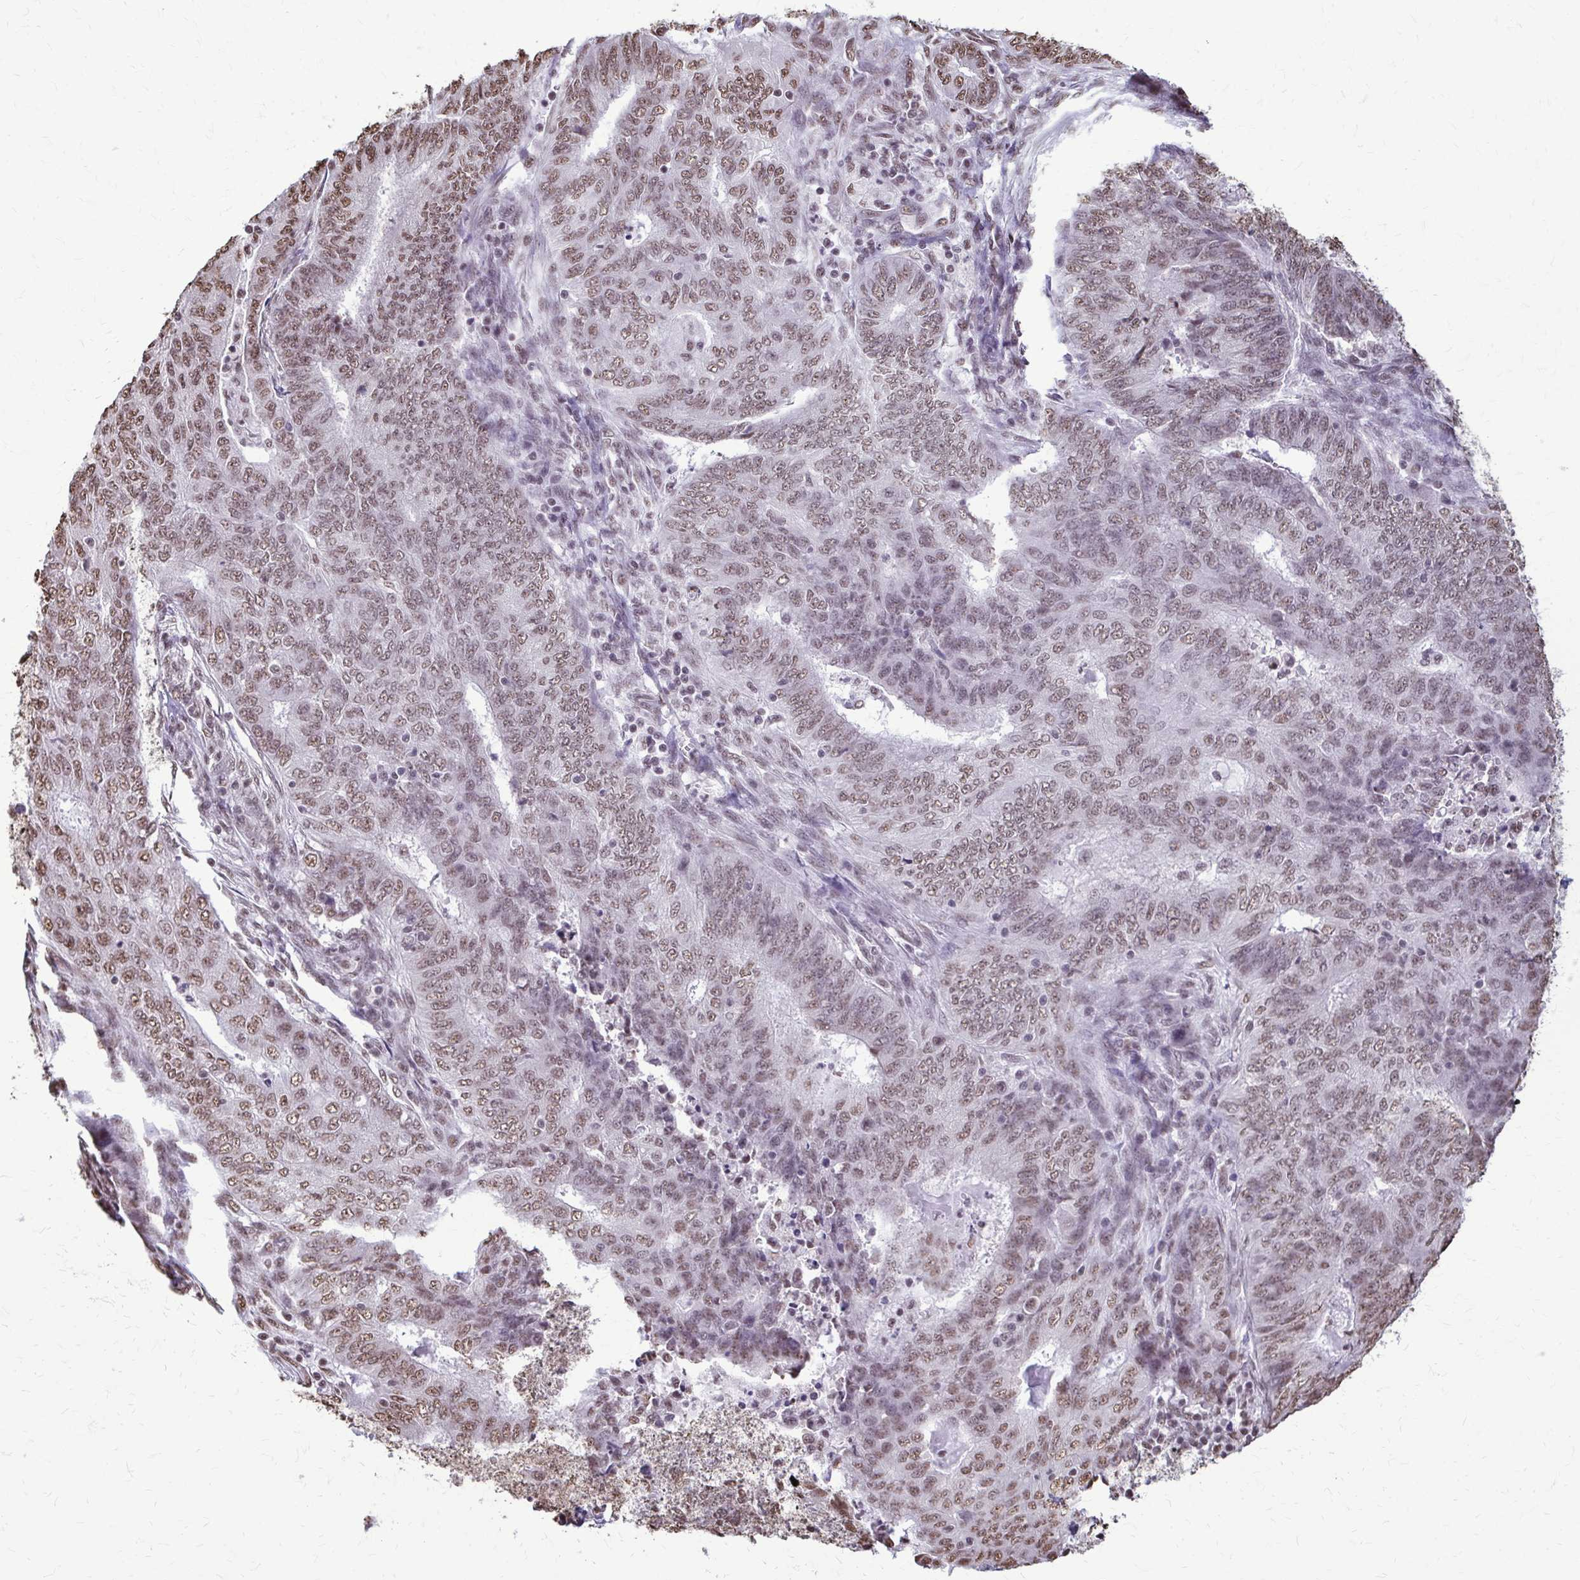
{"staining": {"intensity": "moderate", "quantity": ">75%", "location": "nuclear"}, "tissue": "endometrial cancer", "cell_type": "Tumor cells", "image_type": "cancer", "snomed": [{"axis": "morphology", "description": "Adenocarcinoma, NOS"}, {"axis": "topography", "description": "Endometrium"}], "caption": "Tumor cells reveal moderate nuclear staining in approximately >75% of cells in endometrial adenocarcinoma.", "gene": "SNRPA", "patient": {"sex": "female", "age": 62}}